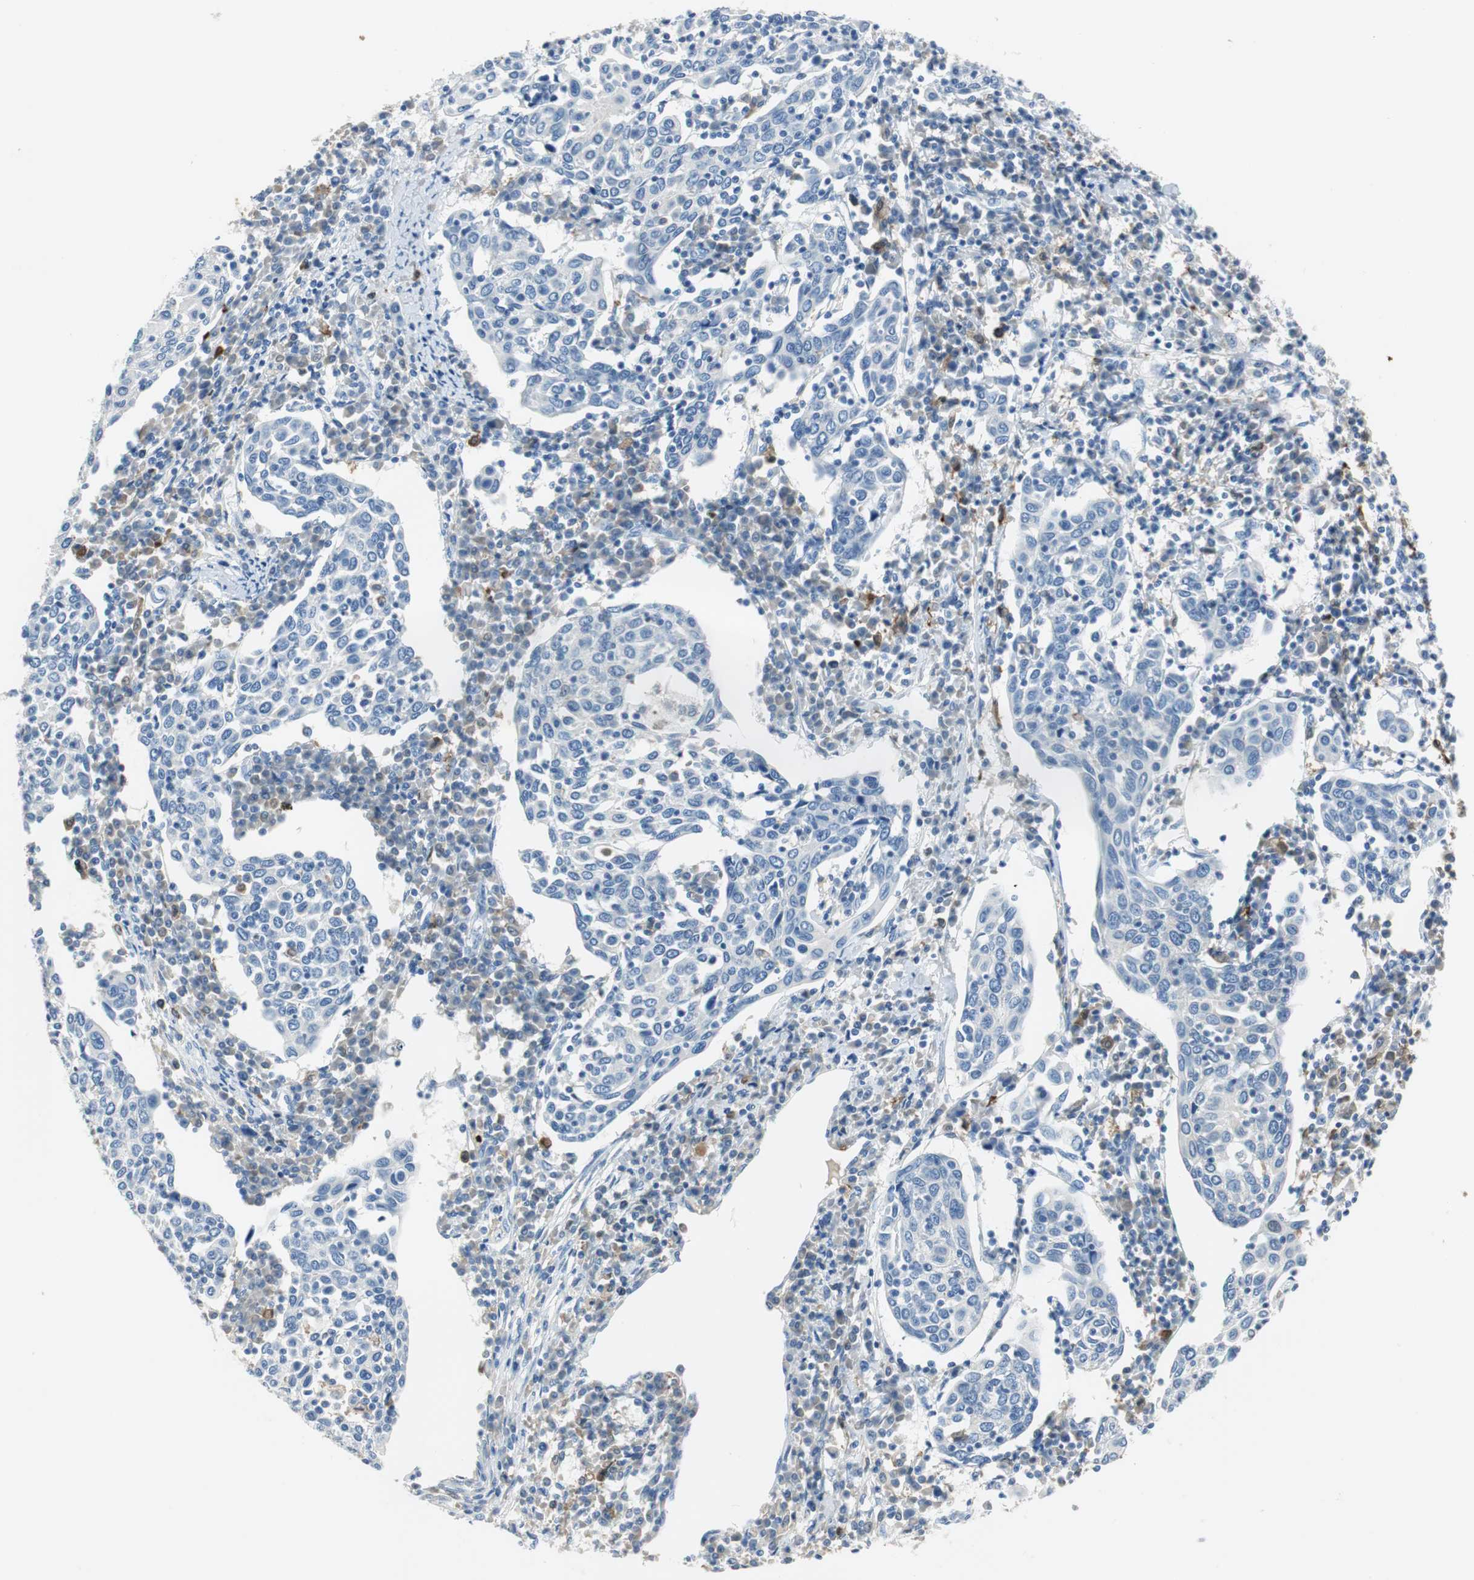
{"staining": {"intensity": "negative", "quantity": "none", "location": "none"}, "tissue": "cervical cancer", "cell_type": "Tumor cells", "image_type": "cancer", "snomed": [{"axis": "morphology", "description": "Squamous cell carcinoma, NOS"}, {"axis": "topography", "description": "Cervix"}], "caption": "Human squamous cell carcinoma (cervical) stained for a protein using immunohistochemistry (IHC) demonstrates no expression in tumor cells.", "gene": "FBP1", "patient": {"sex": "female", "age": 40}}